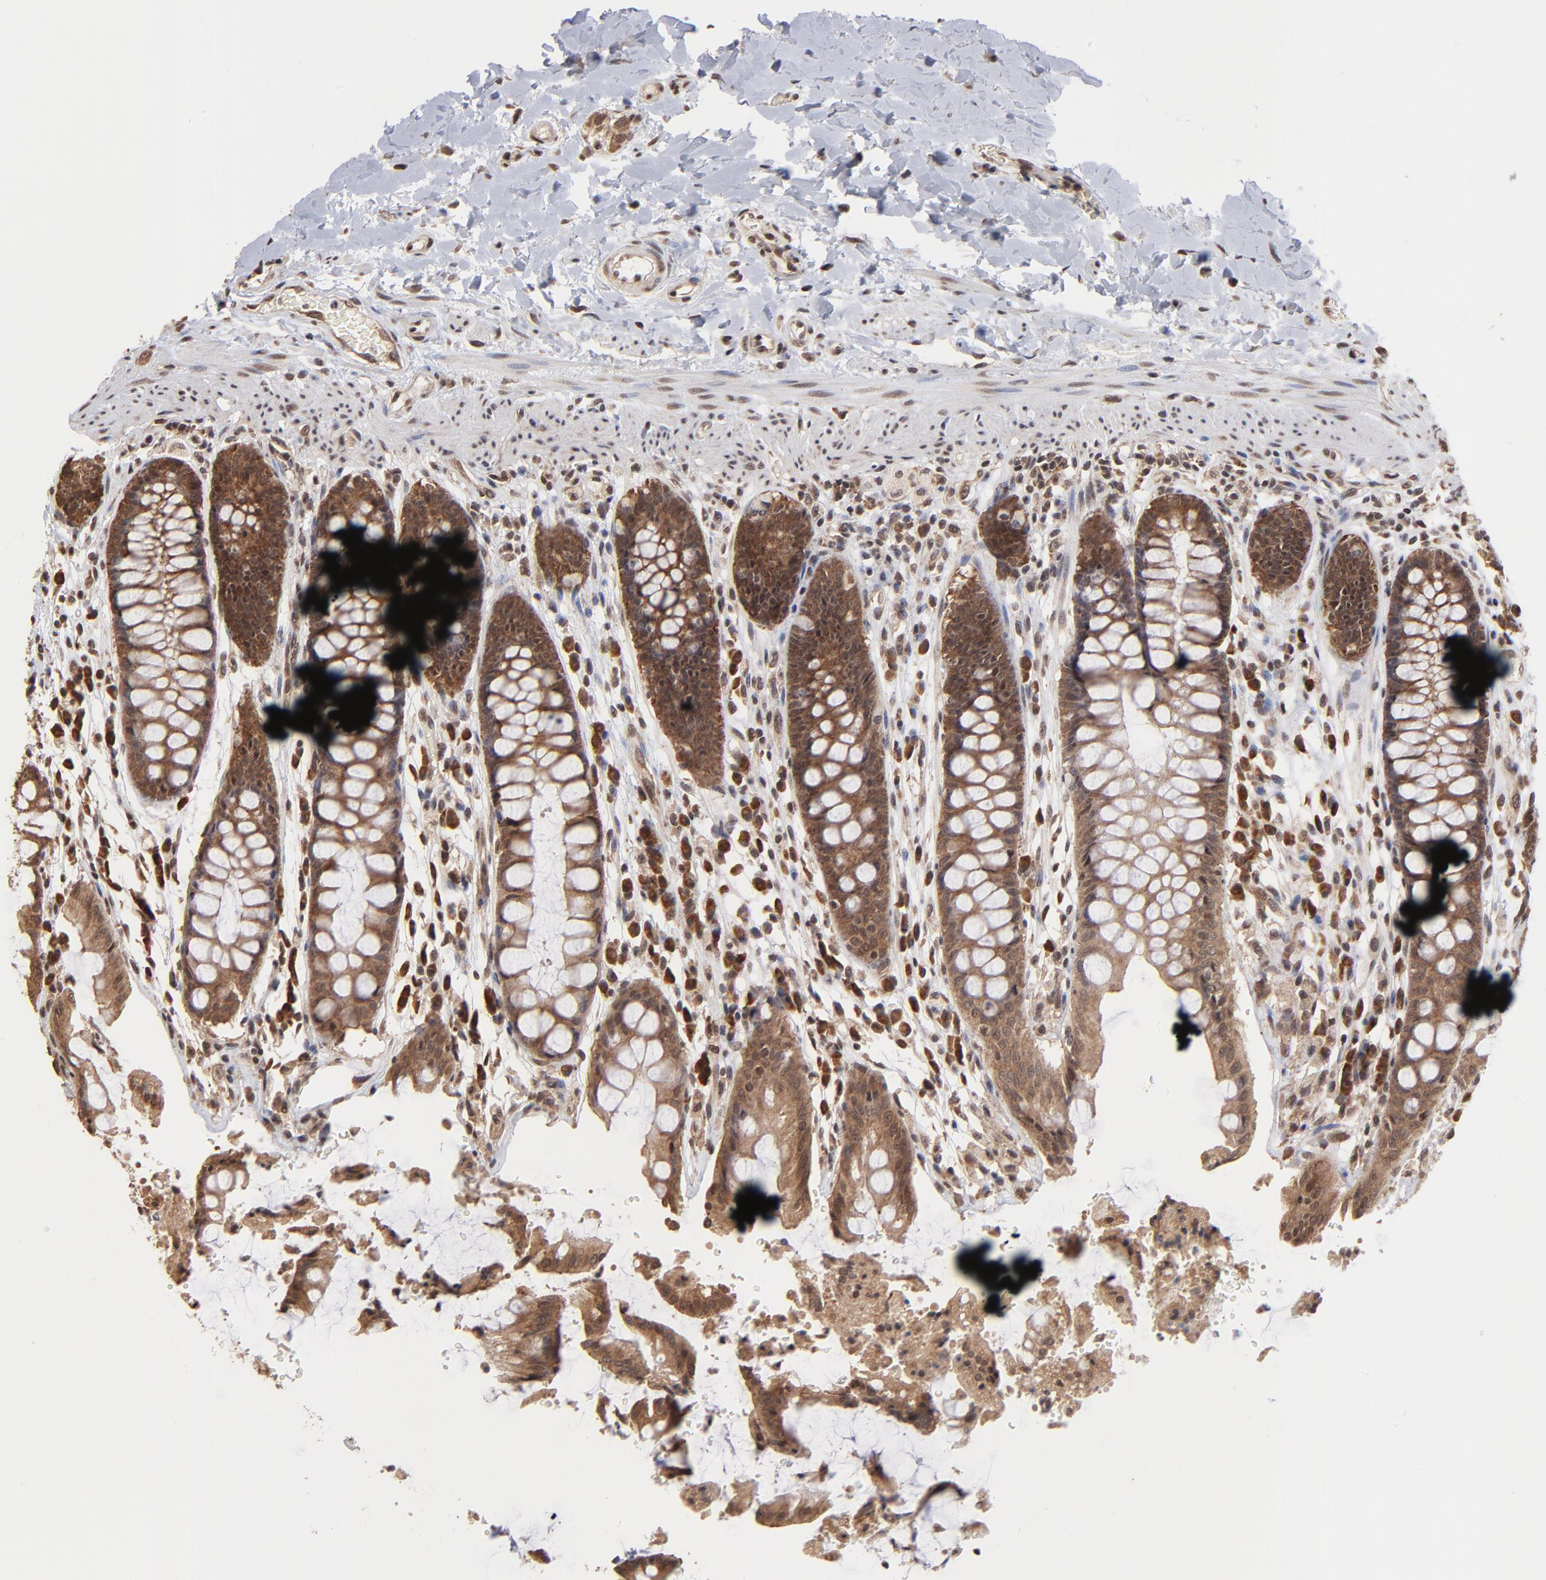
{"staining": {"intensity": "moderate", "quantity": ">75%", "location": "cytoplasmic/membranous"}, "tissue": "rectum", "cell_type": "Glandular cells", "image_type": "normal", "snomed": [{"axis": "morphology", "description": "Normal tissue, NOS"}, {"axis": "topography", "description": "Rectum"}], "caption": "Glandular cells display moderate cytoplasmic/membranous expression in about >75% of cells in normal rectum. Ihc stains the protein in brown and the nuclei are stained blue.", "gene": "BRPF1", "patient": {"sex": "female", "age": 46}}